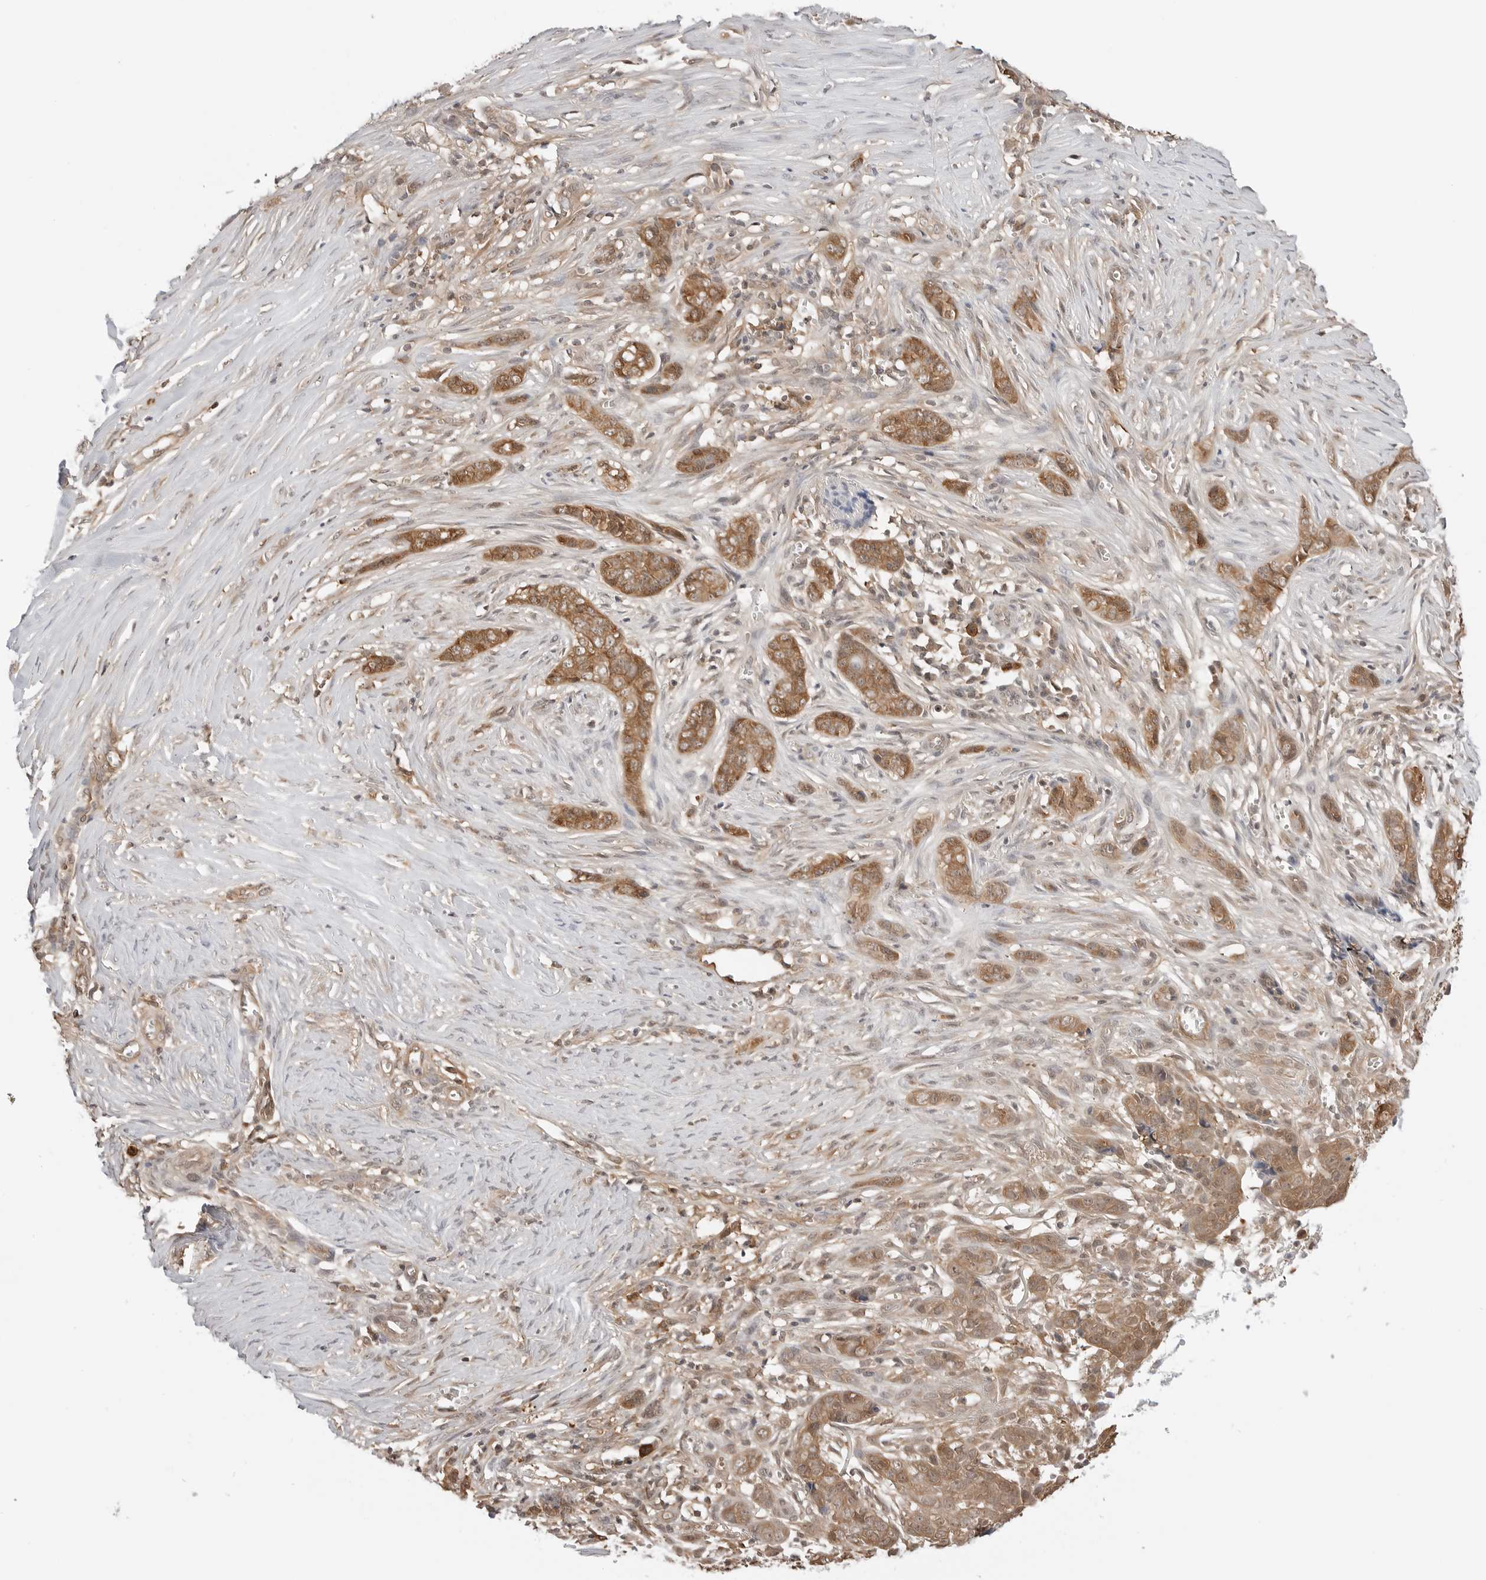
{"staining": {"intensity": "moderate", "quantity": ">75%", "location": "cytoplasmic/membranous"}, "tissue": "skin cancer", "cell_type": "Tumor cells", "image_type": "cancer", "snomed": [{"axis": "morphology", "description": "Basal cell carcinoma"}, {"axis": "topography", "description": "Skin"}], "caption": "An image showing moderate cytoplasmic/membranous positivity in approximately >75% of tumor cells in skin cancer, as visualized by brown immunohistochemical staining.", "gene": "NUDC", "patient": {"sex": "female", "age": 64}}